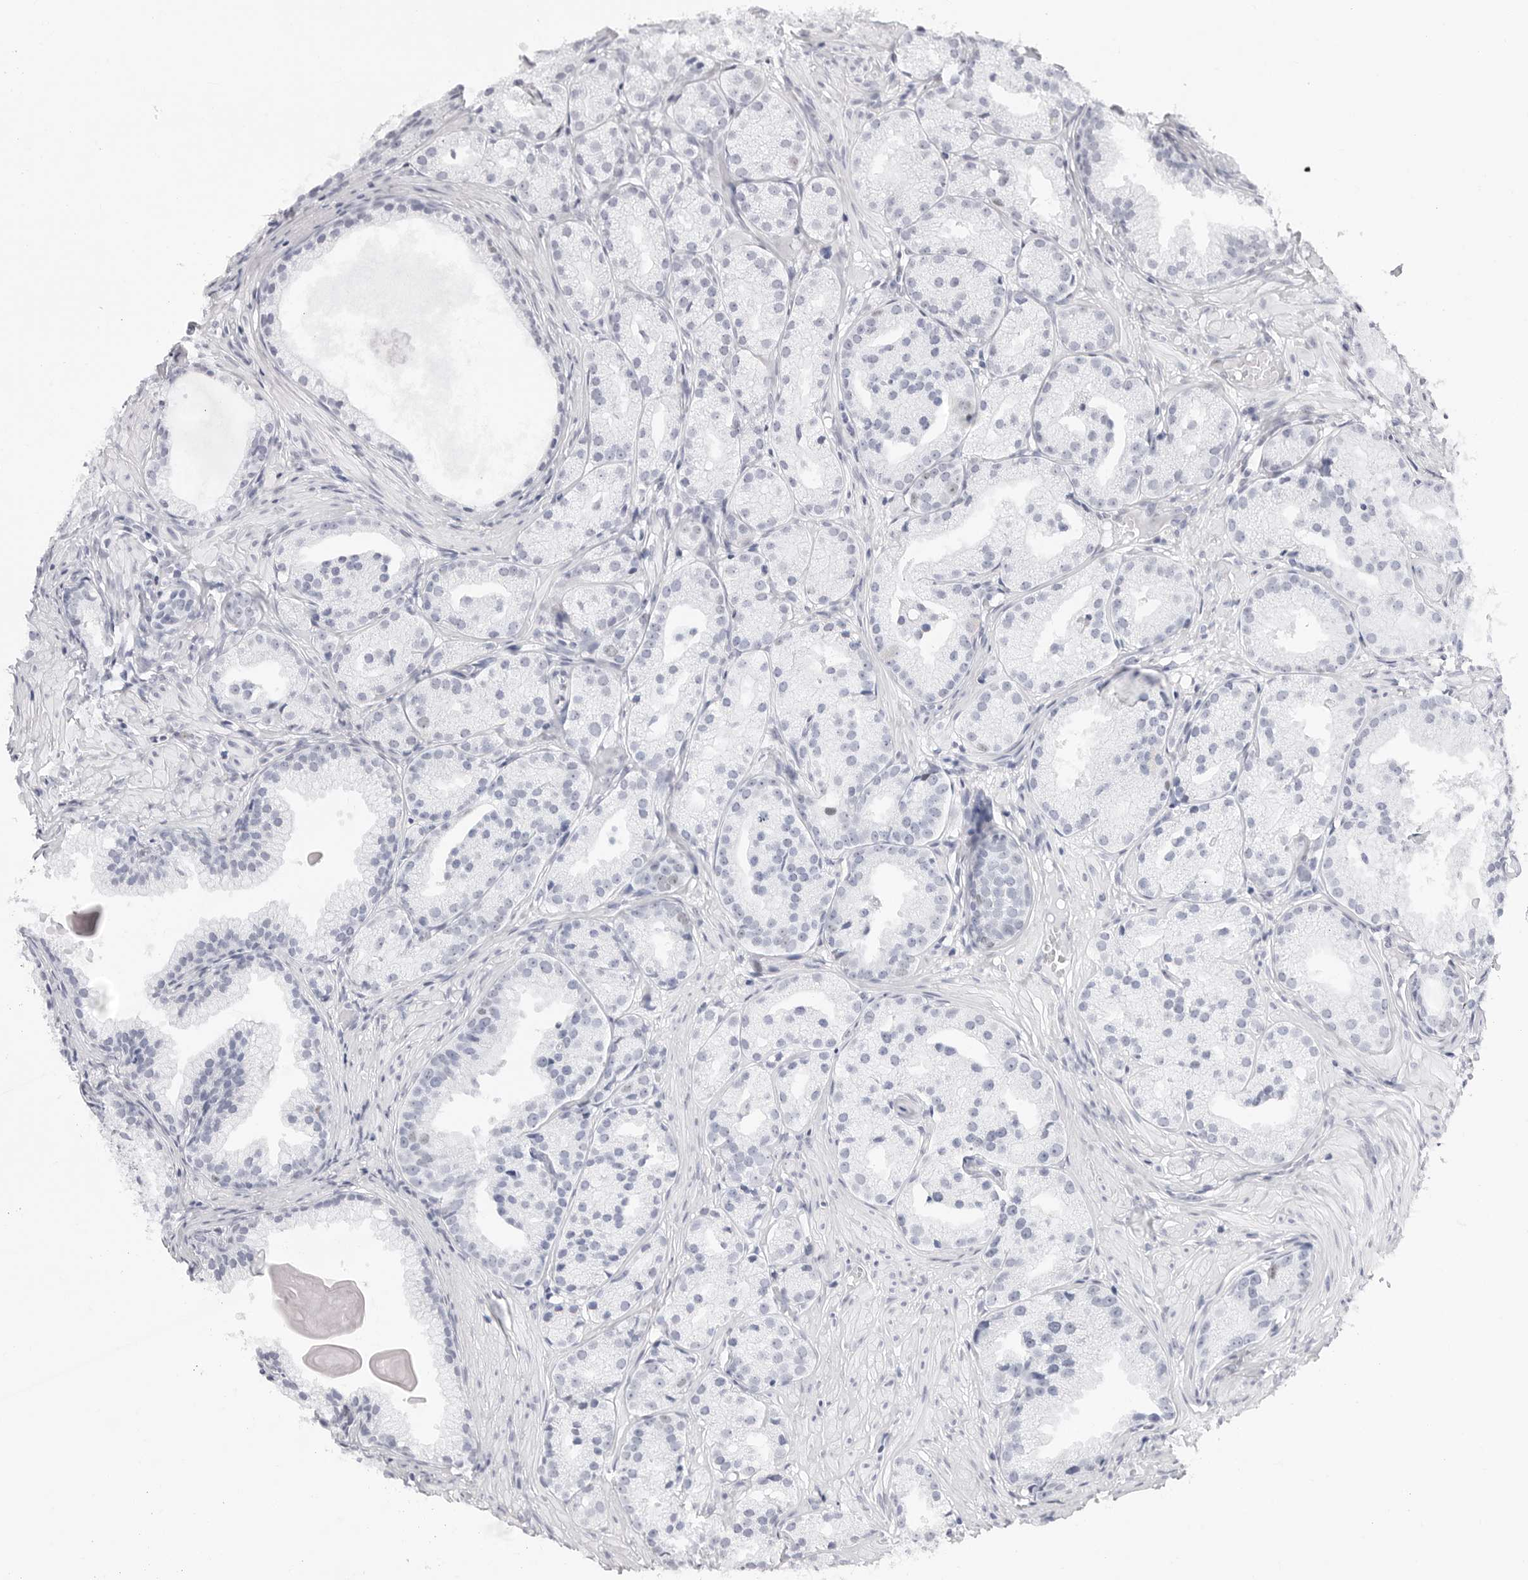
{"staining": {"intensity": "negative", "quantity": "none", "location": "none"}, "tissue": "prostate cancer", "cell_type": "Tumor cells", "image_type": "cancer", "snomed": [{"axis": "morphology", "description": "Adenocarcinoma, Low grade"}, {"axis": "topography", "description": "Prostate"}], "caption": "Prostate cancer stained for a protein using immunohistochemistry shows no expression tumor cells.", "gene": "NASP", "patient": {"sex": "male", "age": 88}}